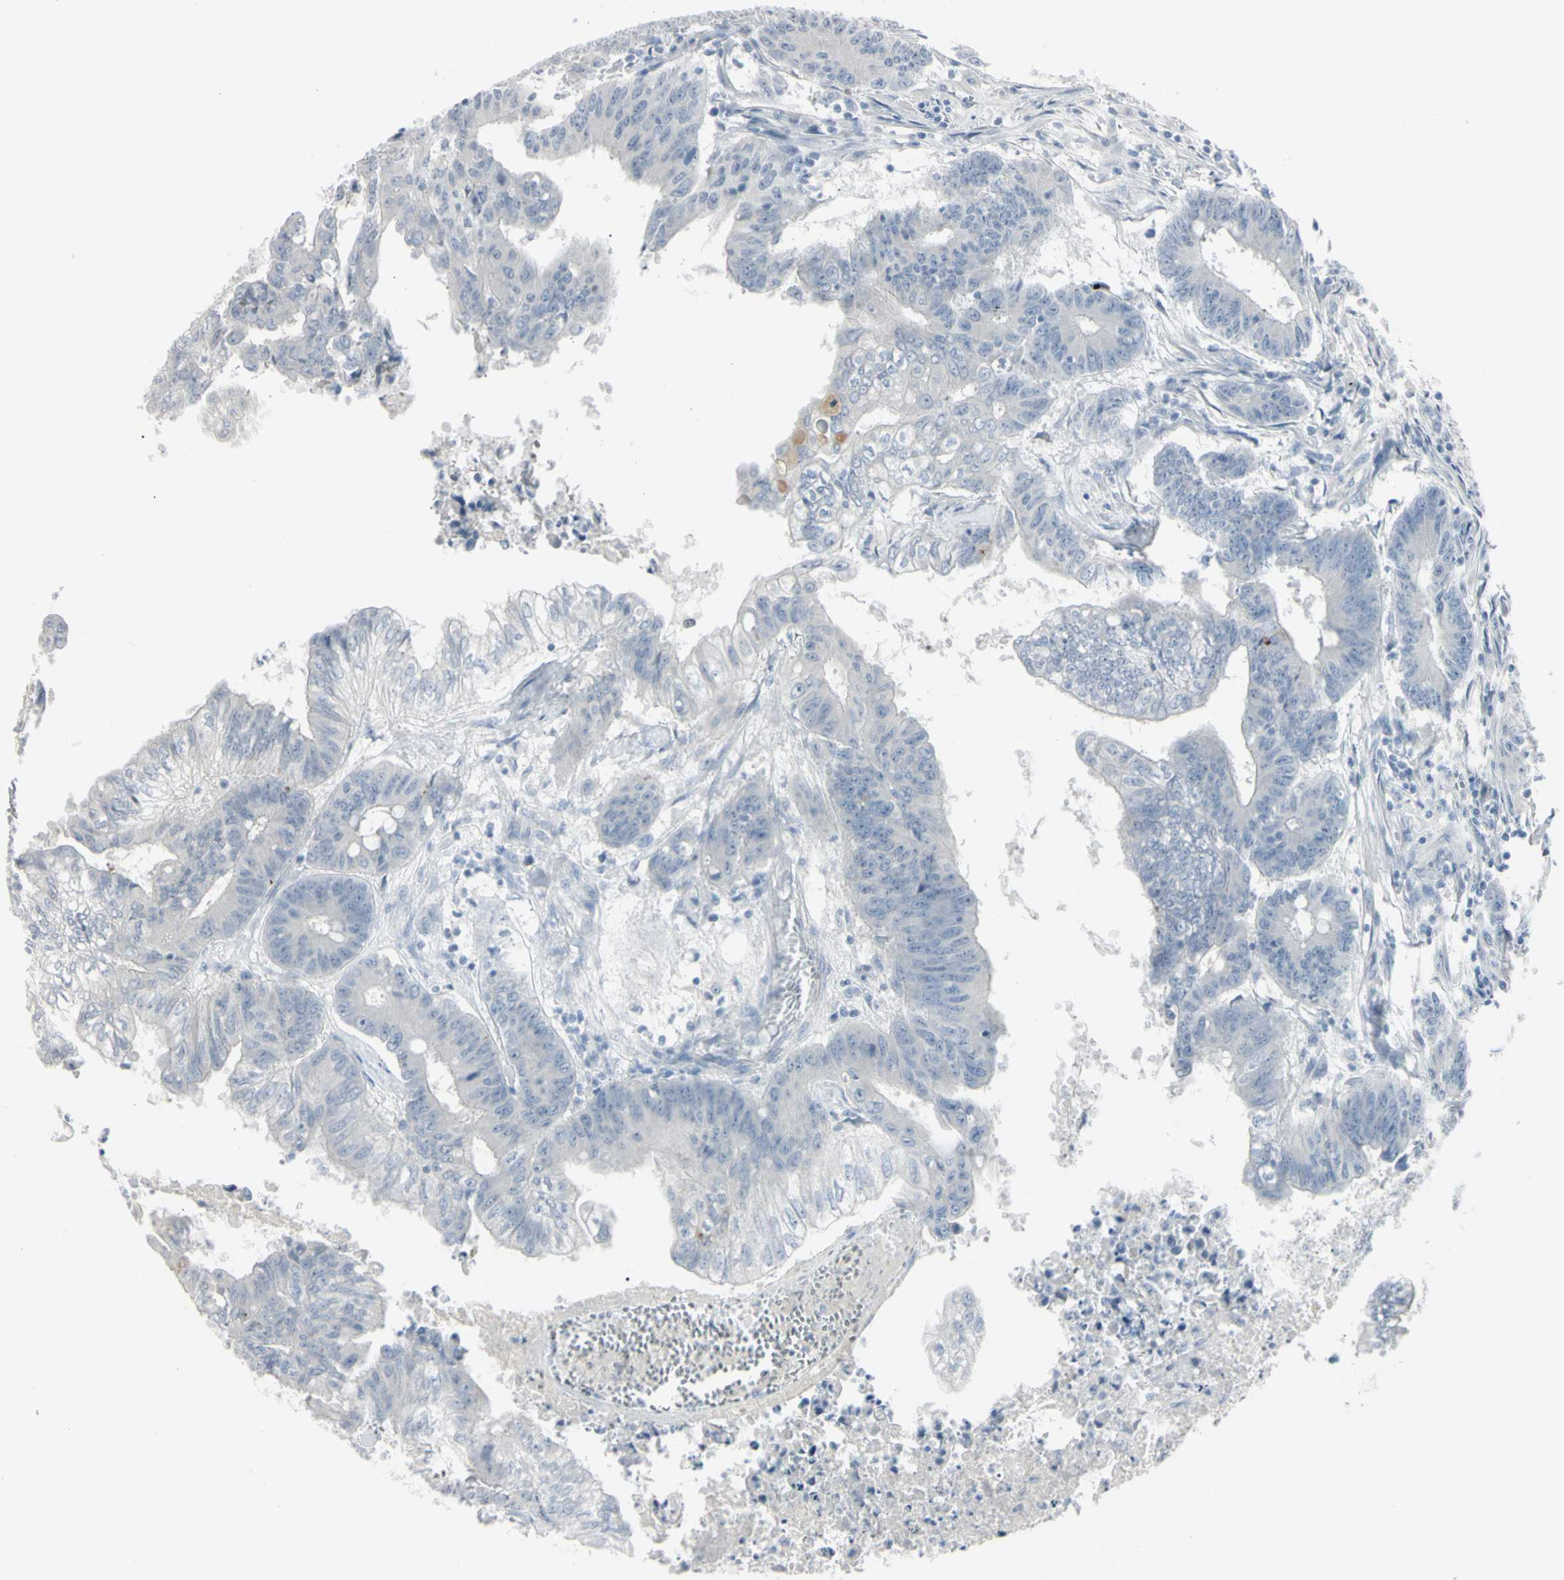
{"staining": {"intensity": "negative", "quantity": "none", "location": "none"}, "tissue": "colorectal cancer", "cell_type": "Tumor cells", "image_type": "cancer", "snomed": [{"axis": "morphology", "description": "Adenocarcinoma, NOS"}, {"axis": "topography", "description": "Colon"}], "caption": "Colorectal cancer was stained to show a protein in brown. There is no significant positivity in tumor cells.", "gene": "PIP", "patient": {"sex": "male", "age": 45}}